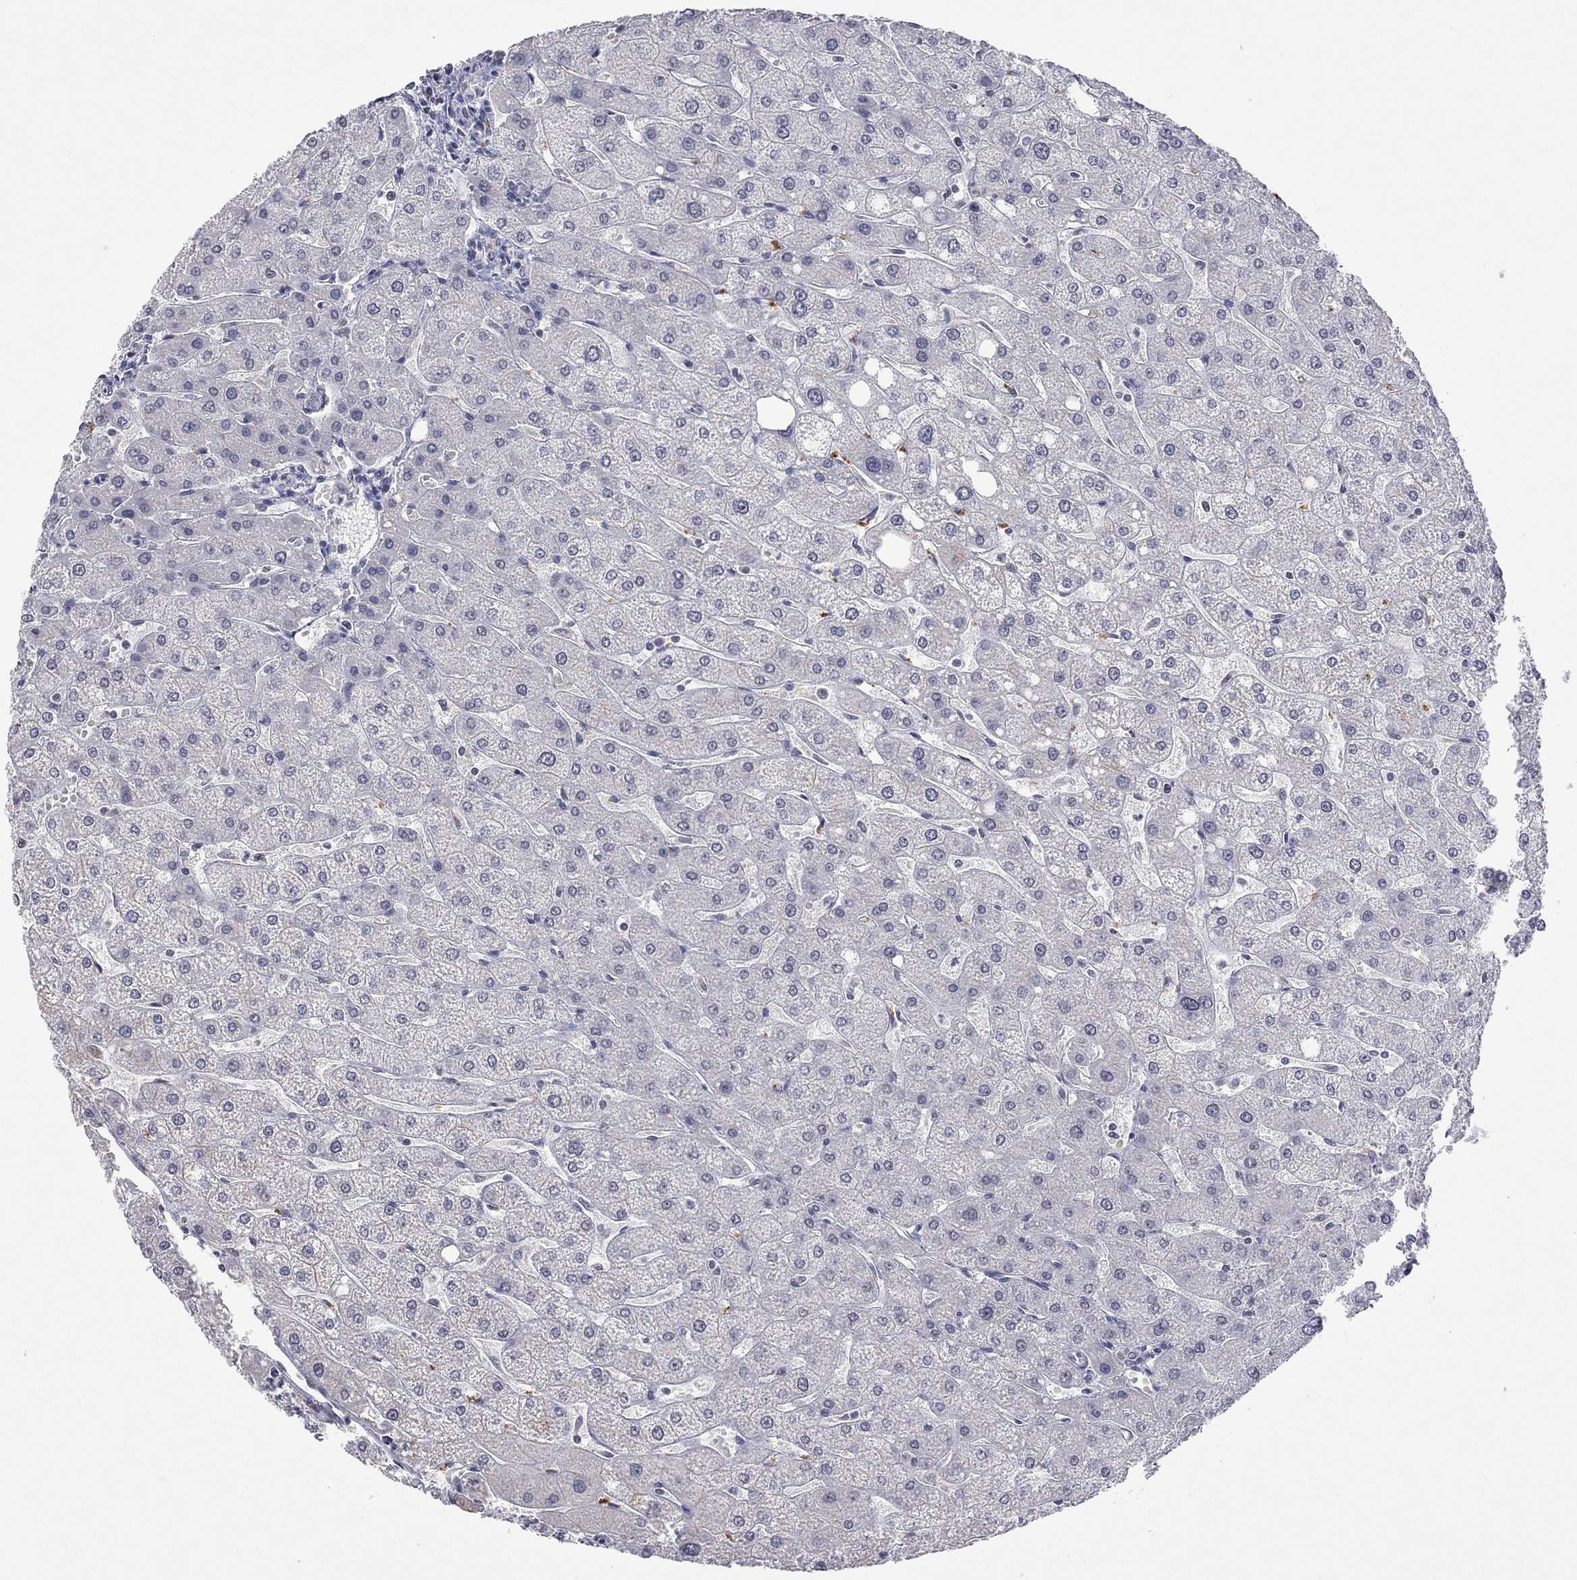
{"staining": {"intensity": "negative", "quantity": "none", "location": "none"}, "tissue": "liver", "cell_type": "Cholangiocytes", "image_type": "normal", "snomed": [{"axis": "morphology", "description": "Normal tissue, NOS"}, {"axis": "topography", "description": "Liver"}], "caption": "Cholangiocytes show no significant protein staining in unremarkable liver.", "gene": "TMEM143", "patient": {"sex": "male", "age": 67}}